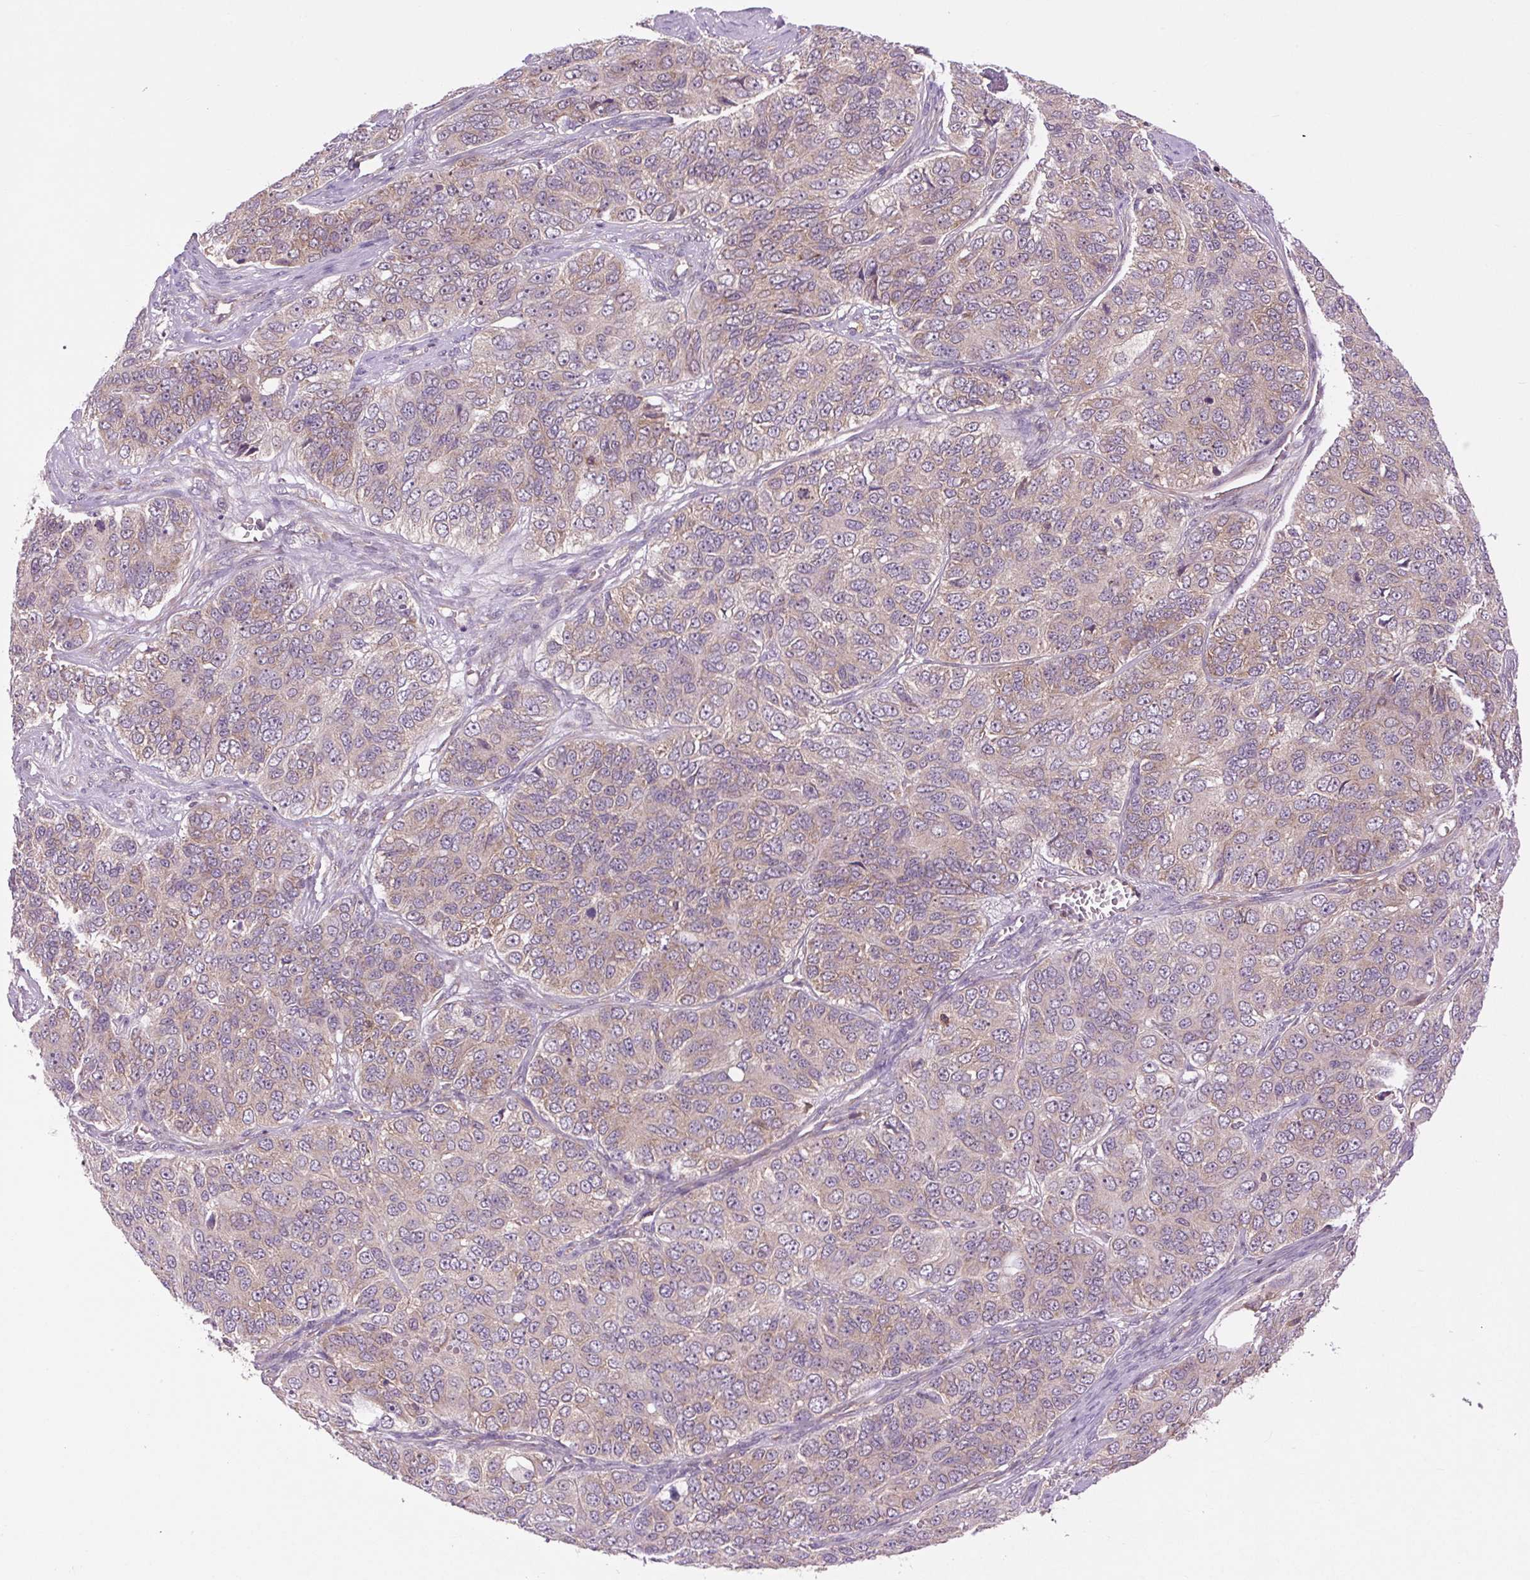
{"staining": {"intensity": "weak", "quantity": "25%-75%", "location": "cytoplasmic/membranous"}, "tissue": "ovarian cancer", "cell_type": "Tumor cells", "image_type": "cancer", "snomed": [{"axis": "morphology", "description": "Carcinoma, endometroid"}, {"axis": "topography", "description": "Ovary"}], "caption": "High-power microscopy captured an immunohistochemistry histopathology image of ovarian endometroid carcinoma, revealing weak cytoplasmic/membranous expression in about 25%-75% of tumor cells. (DAB = brown stain, brightfield microscopy at high magnification).", "gene": "PLCG1", "patient": {"sex": "female", "age": 51}}